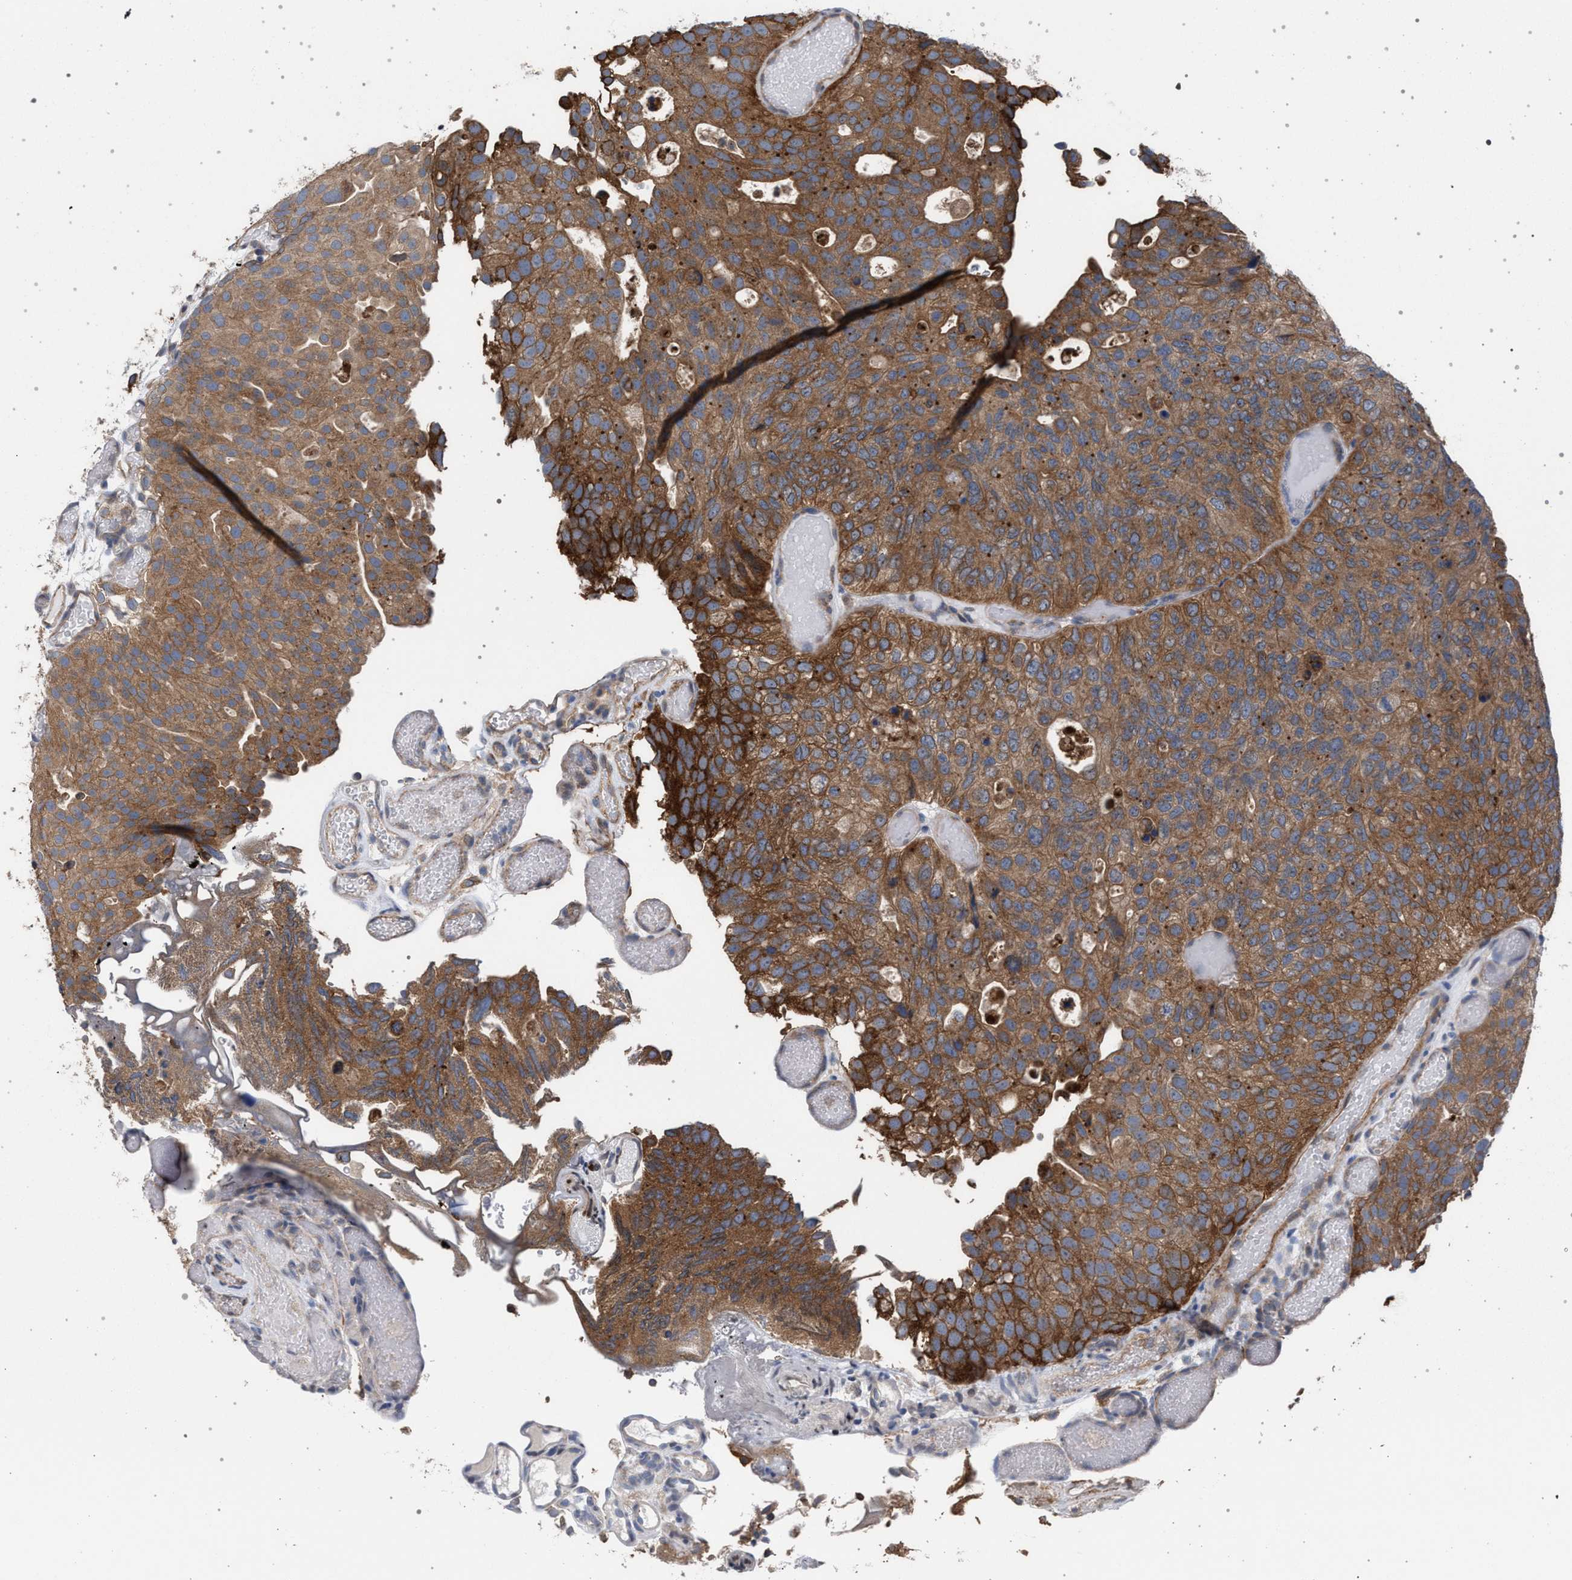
{"staining": {"intensity": "moderate", "quantity": ">75%", "location": "cytoplasmic/membranous"}, "tissue": "urothelial cancer", "cell_type": "Tumor cells", "image_type": "cancer", "snomed": [{"axis": "morphology", "description": "Urothelial carcinoma, Low grade"}, {"axis": "topography", "description": "Urinary bladder"}], "caption": "Immunohistochemistry (IHC) of urothelial cancer exhibits medium levels of moderate cytoplasmic/membranous expression in about >75% of tumor cells.", "gene": "ARPC5L", "patient": {"sex": "male", "age": 78}}